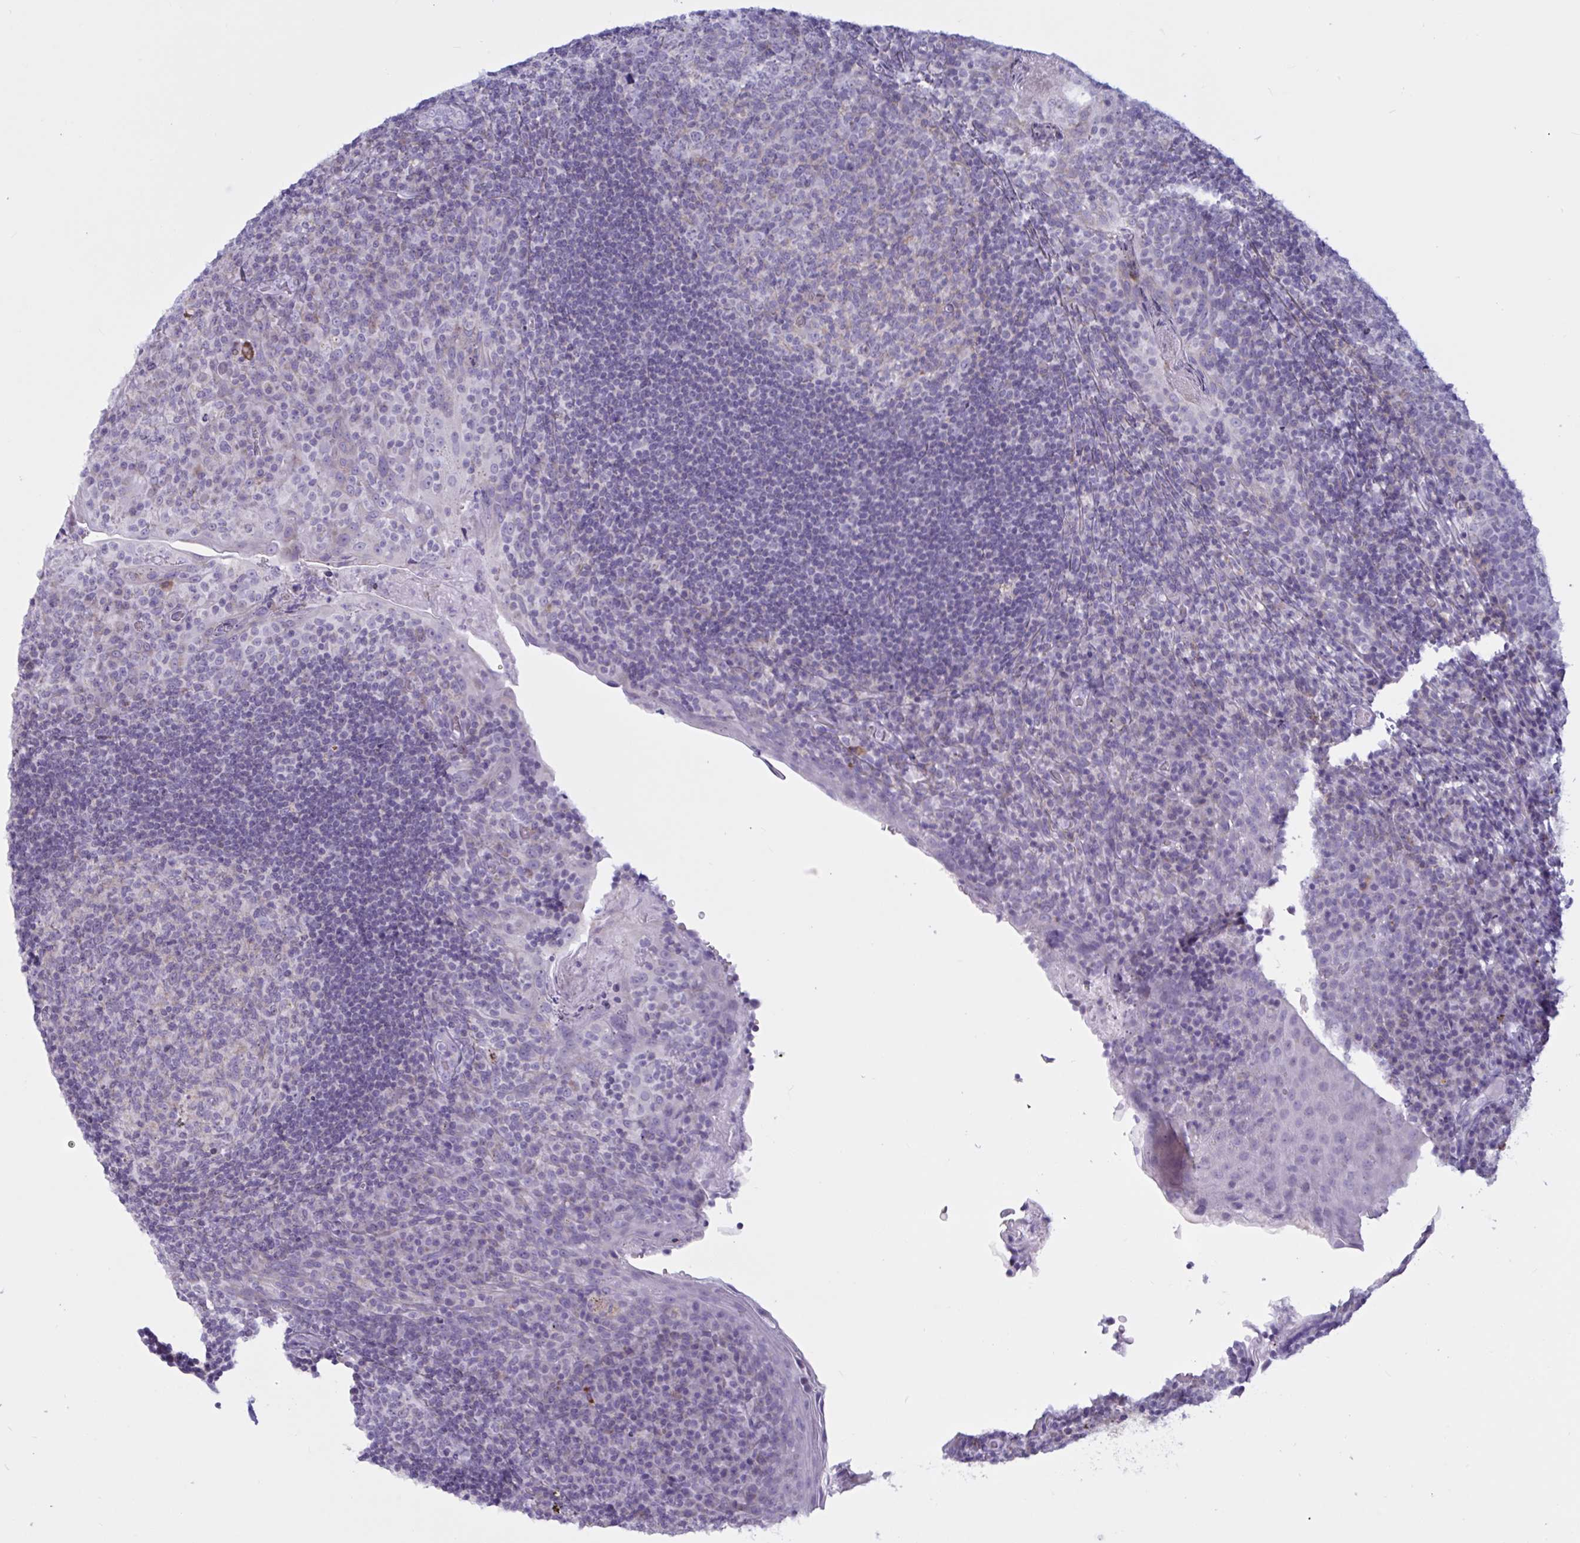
{"staining": {"intensity": "weak", "quantity": "<25%", "location": "cytoplasmic/membranous"}, "tissue": "tonsil", "cell_type": "Germinal center cells", "image_type": "normal", "snomed": [{"axis": "morphology", "description": "Normal tissue, NOS"}, {"axis": "topography", "description": "Tonsil"}], "caption": "DAB immunohistochemical staining of normal human tonsil displays no significant expression in germinal center cells. The staining is performed using DAB brown chromogen with nuclei counter-stained in using hematoxylin.", "gene": "ATG9A", "patient": {"sex": "male", "age": 17}}